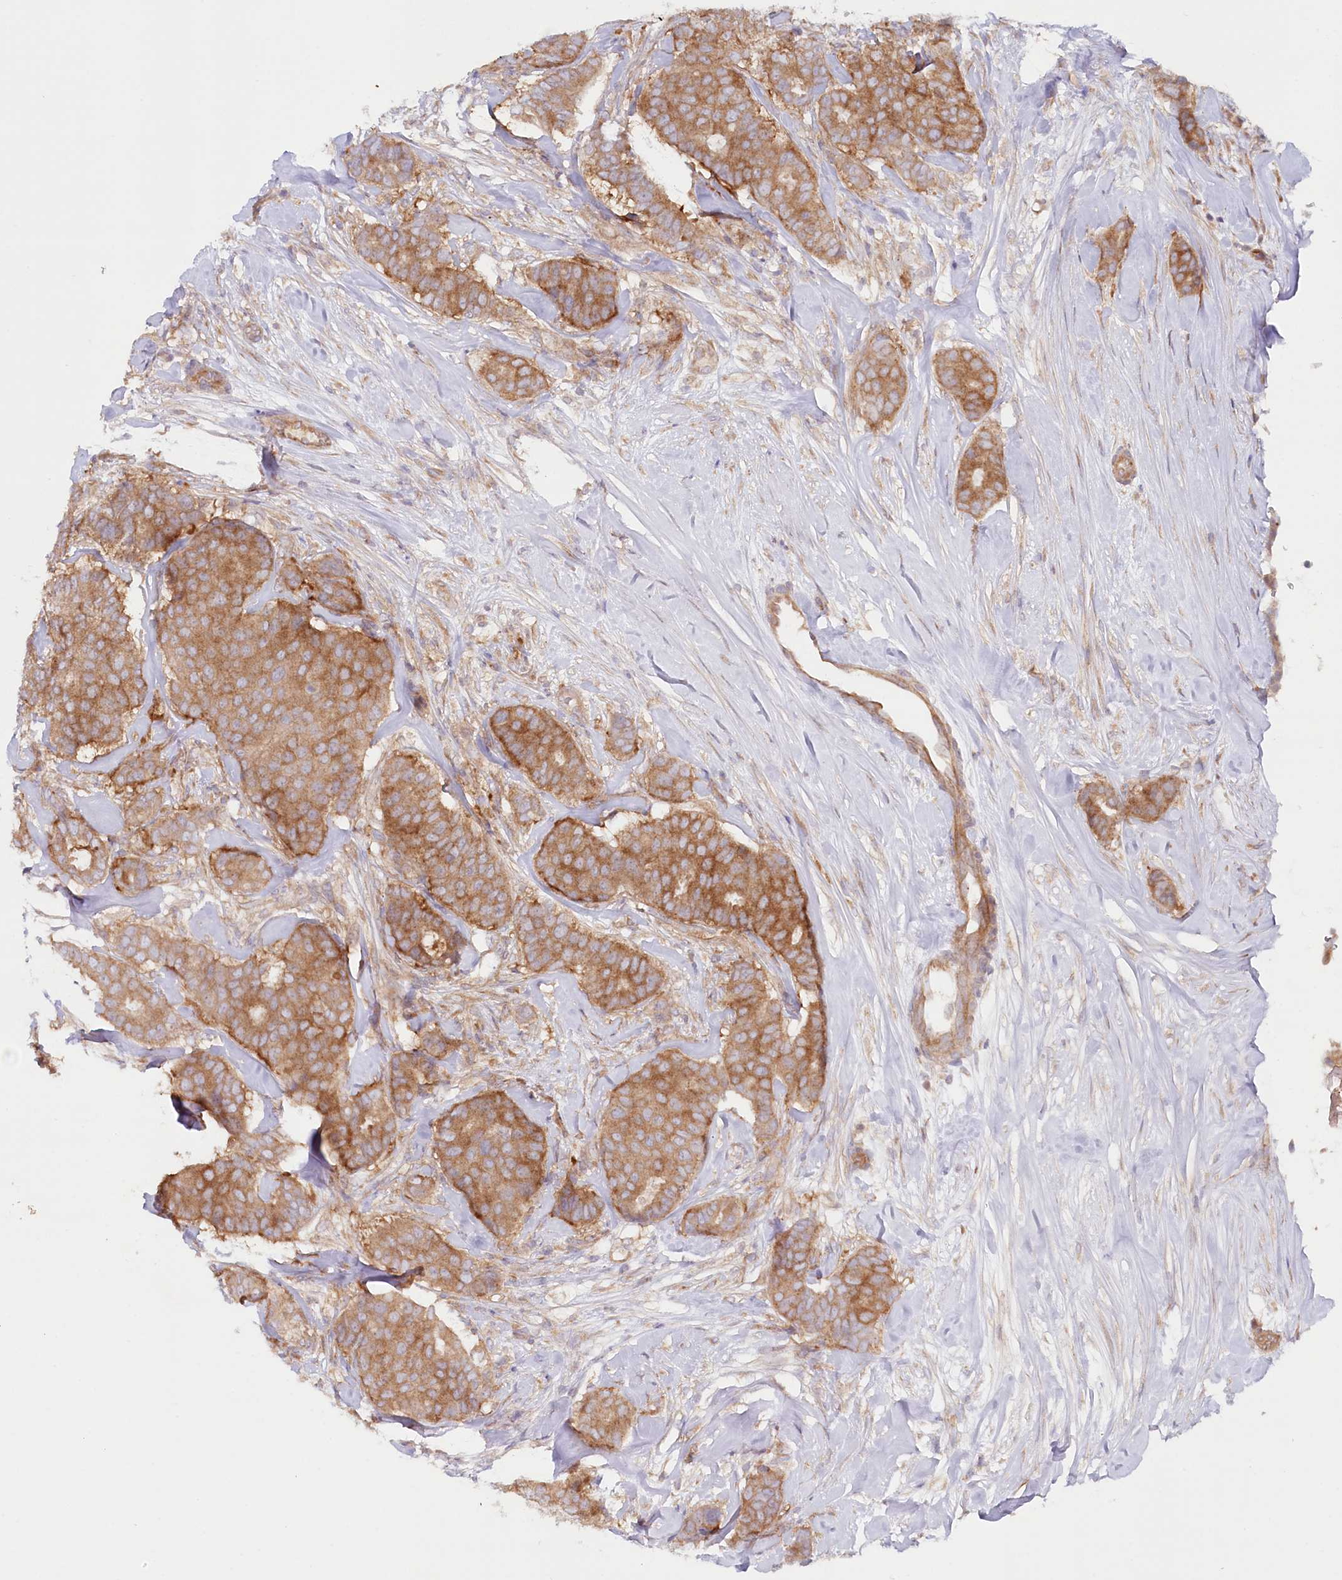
{"staining": {"intensity": "moderate", "quantity": ">75%", "location": "cytoplasmic/membranous"}, "tissue": "breast cancer", "cell_type": "Tumor cells", "image_type": "cancer", "snomed": [{"axis": "morphology", "description": "Duct carcinoma"}, {"axis": "topography", "description": "Breast"}], "caption": "High-power microscopy captured an immunohistochemistry photomicrograph of breast cancer (invasive ductal carcinoma), revealing moderate cytoplasmic/membranous staining in approximately >75% of tumor cells.", "gene": "TNIP1", "patient": {"sex": "female", "age": 75}}